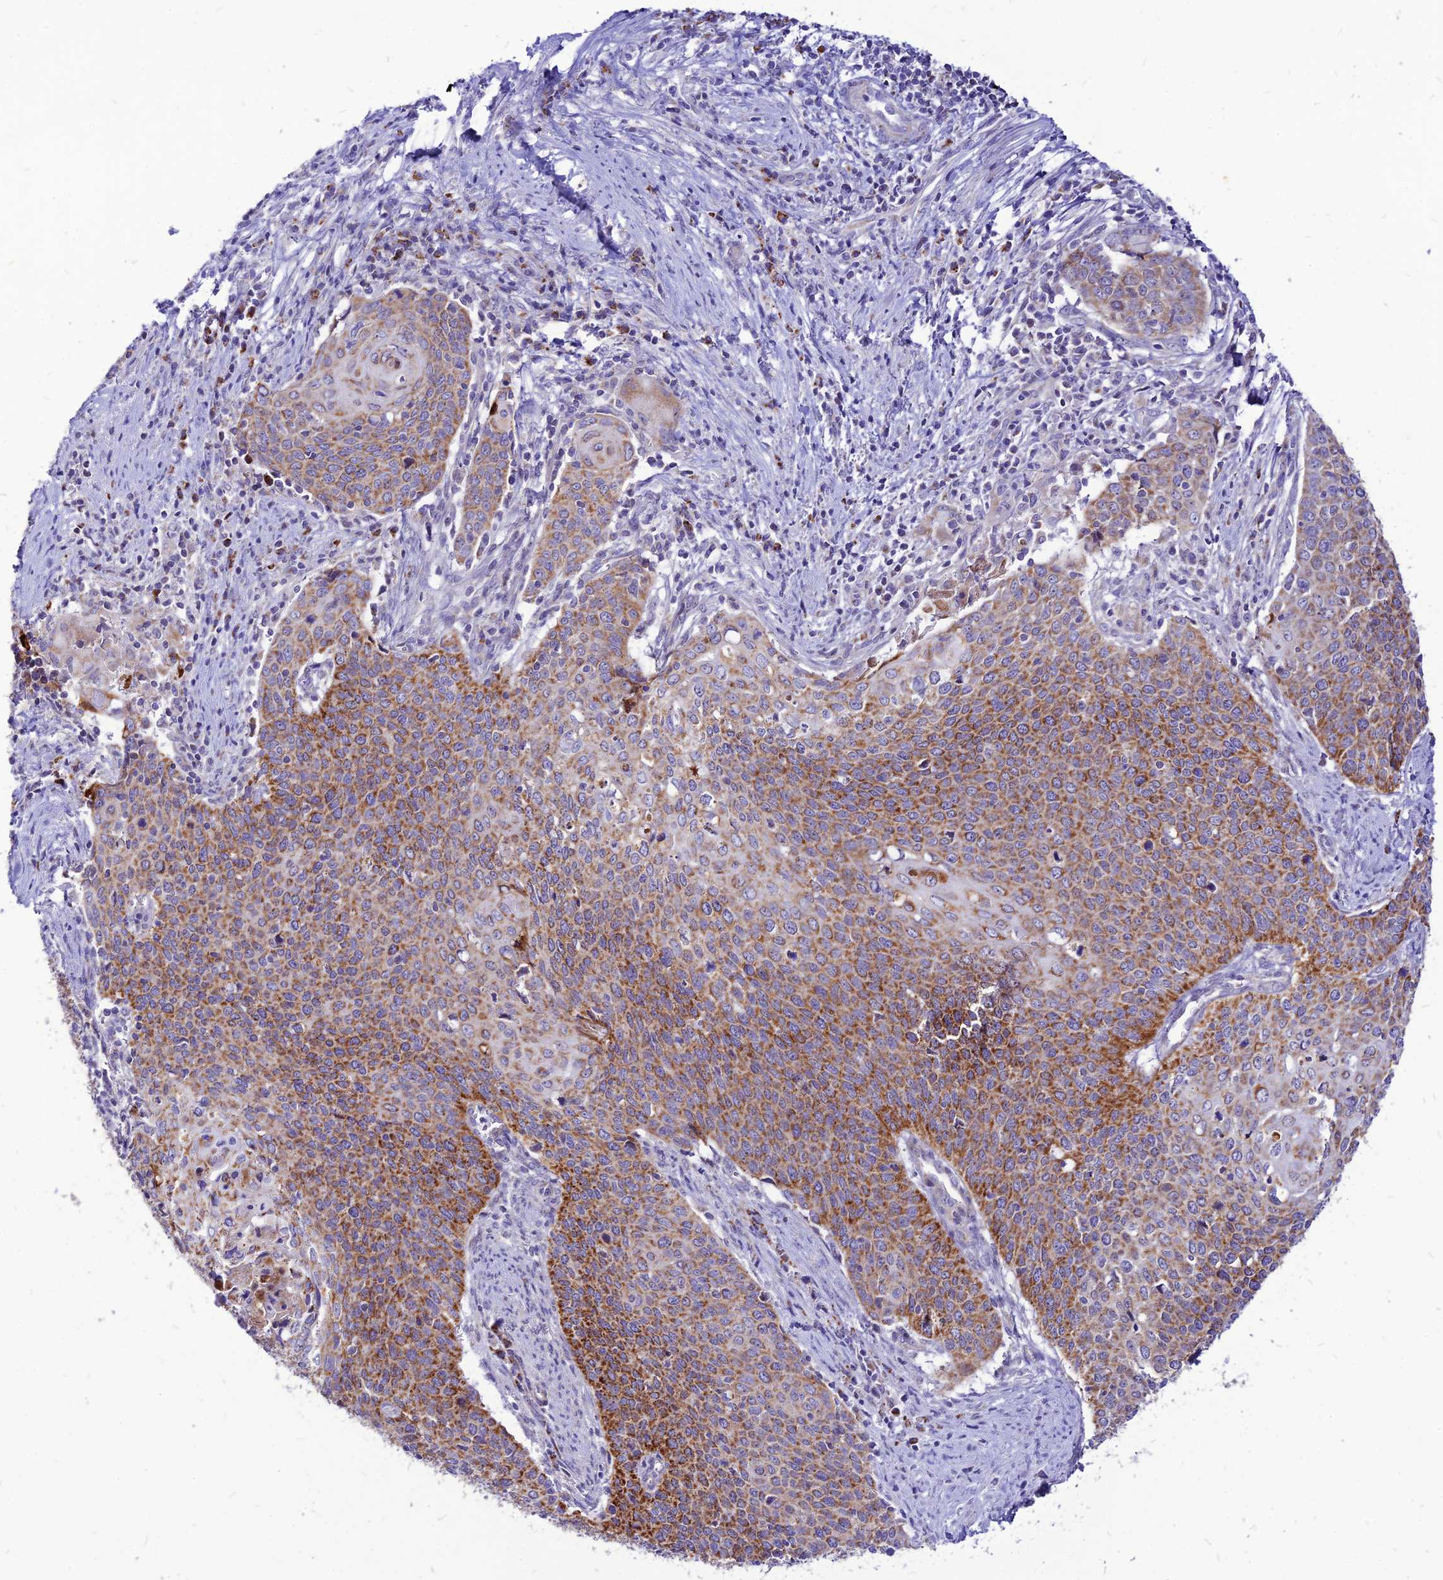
{"staining": {"intensity": "moderate", "quantity": ">75%", "location": "cytoplasmic/membranous"}, "tissue": "cervical cancer", "cell_type": "Tumor cells", "image_type": "cancer", "snomed": [{"axis": "morphology", "description": "Squamous cell carcinoma, NOS"}, {"axis": "topography", "description": "Cervix"}], "caption": "Brown immunohistochemical staining in human cervical squamous cell carcinoma exhibits moderate cytoplasmic/membranous expression in about >75% of tumor cells.", "gene": "ECI1", "patient": {"sex": "female", "age": 39}}